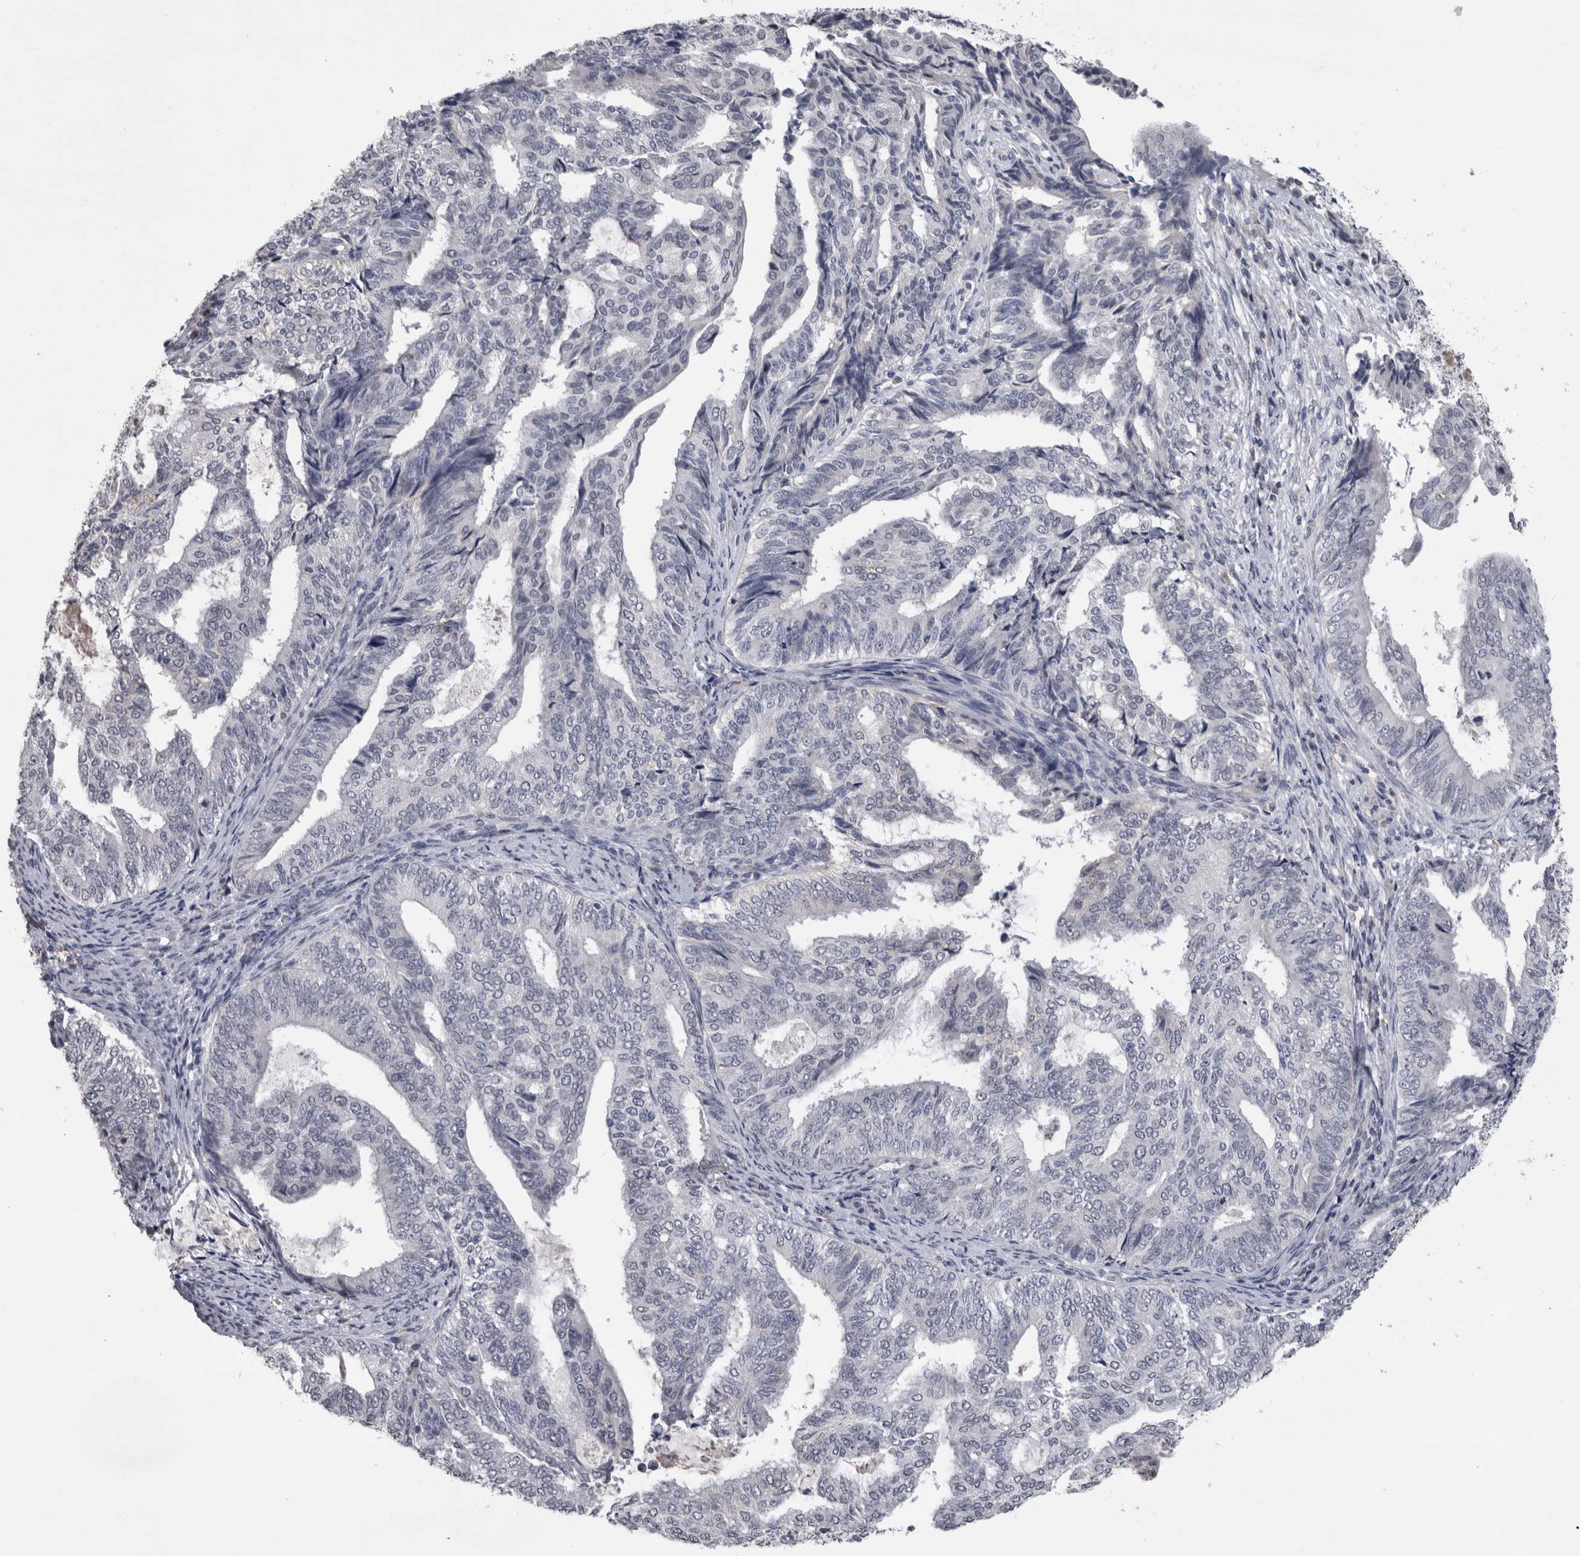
{"staining": {"intensity": "negative", "quantity": "none", "location": "none"}, "tissue": "endometrial cancer", "cell_type": "Tumor cells", "image_type": "cancer", "snomed": [{"axis": "morphology", "description": "Adenocarcinoma, NOS"}, {"axis": "topography", "description": "Endometrium"}], "caption": "Tumor cells are negative for brown protein staining in endometrial adenocarcinoma.", "gene": "PAX5", "patient": {"sex": "female", "age": 58}}